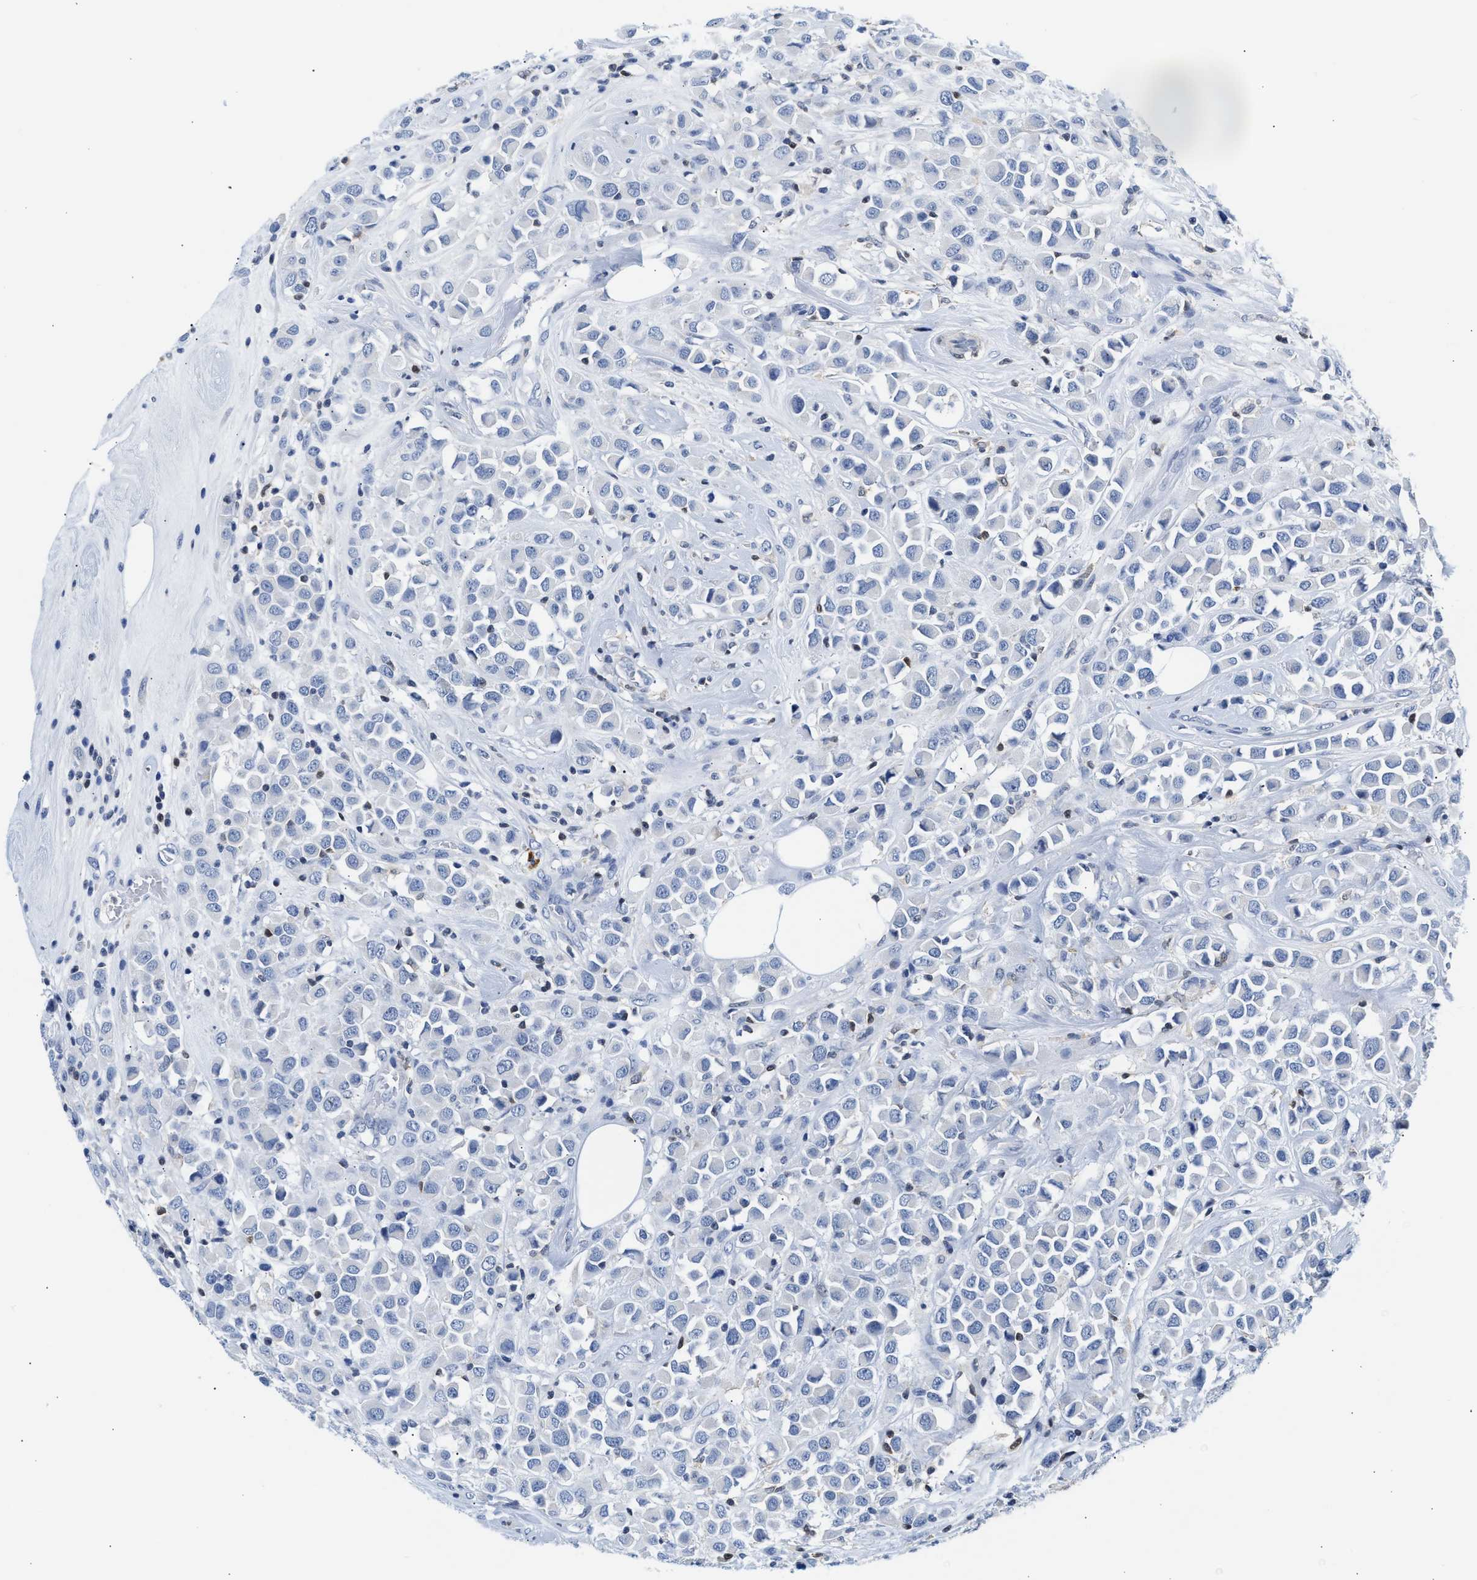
{"staining": {"intensity": "negative", "quantity": "none", "location": "none"}, "tissue": "breast cancer", "cell_type": "Tumor cells", "image_type": "cancer", "snomed": [{"axis": "morphology", "description": "Duct carcinoma"}, {"axis": "topography", "description": "Breast"}], "caption": "Micrograph shows no significant protein staining in tumor cells of breast cancer. (DAB immunohistochemistry (IHC) visualized using brightfield microscopy, high magnification).", "gene": "SLIT2", "patient": {"sex": "female", "age": 61}}